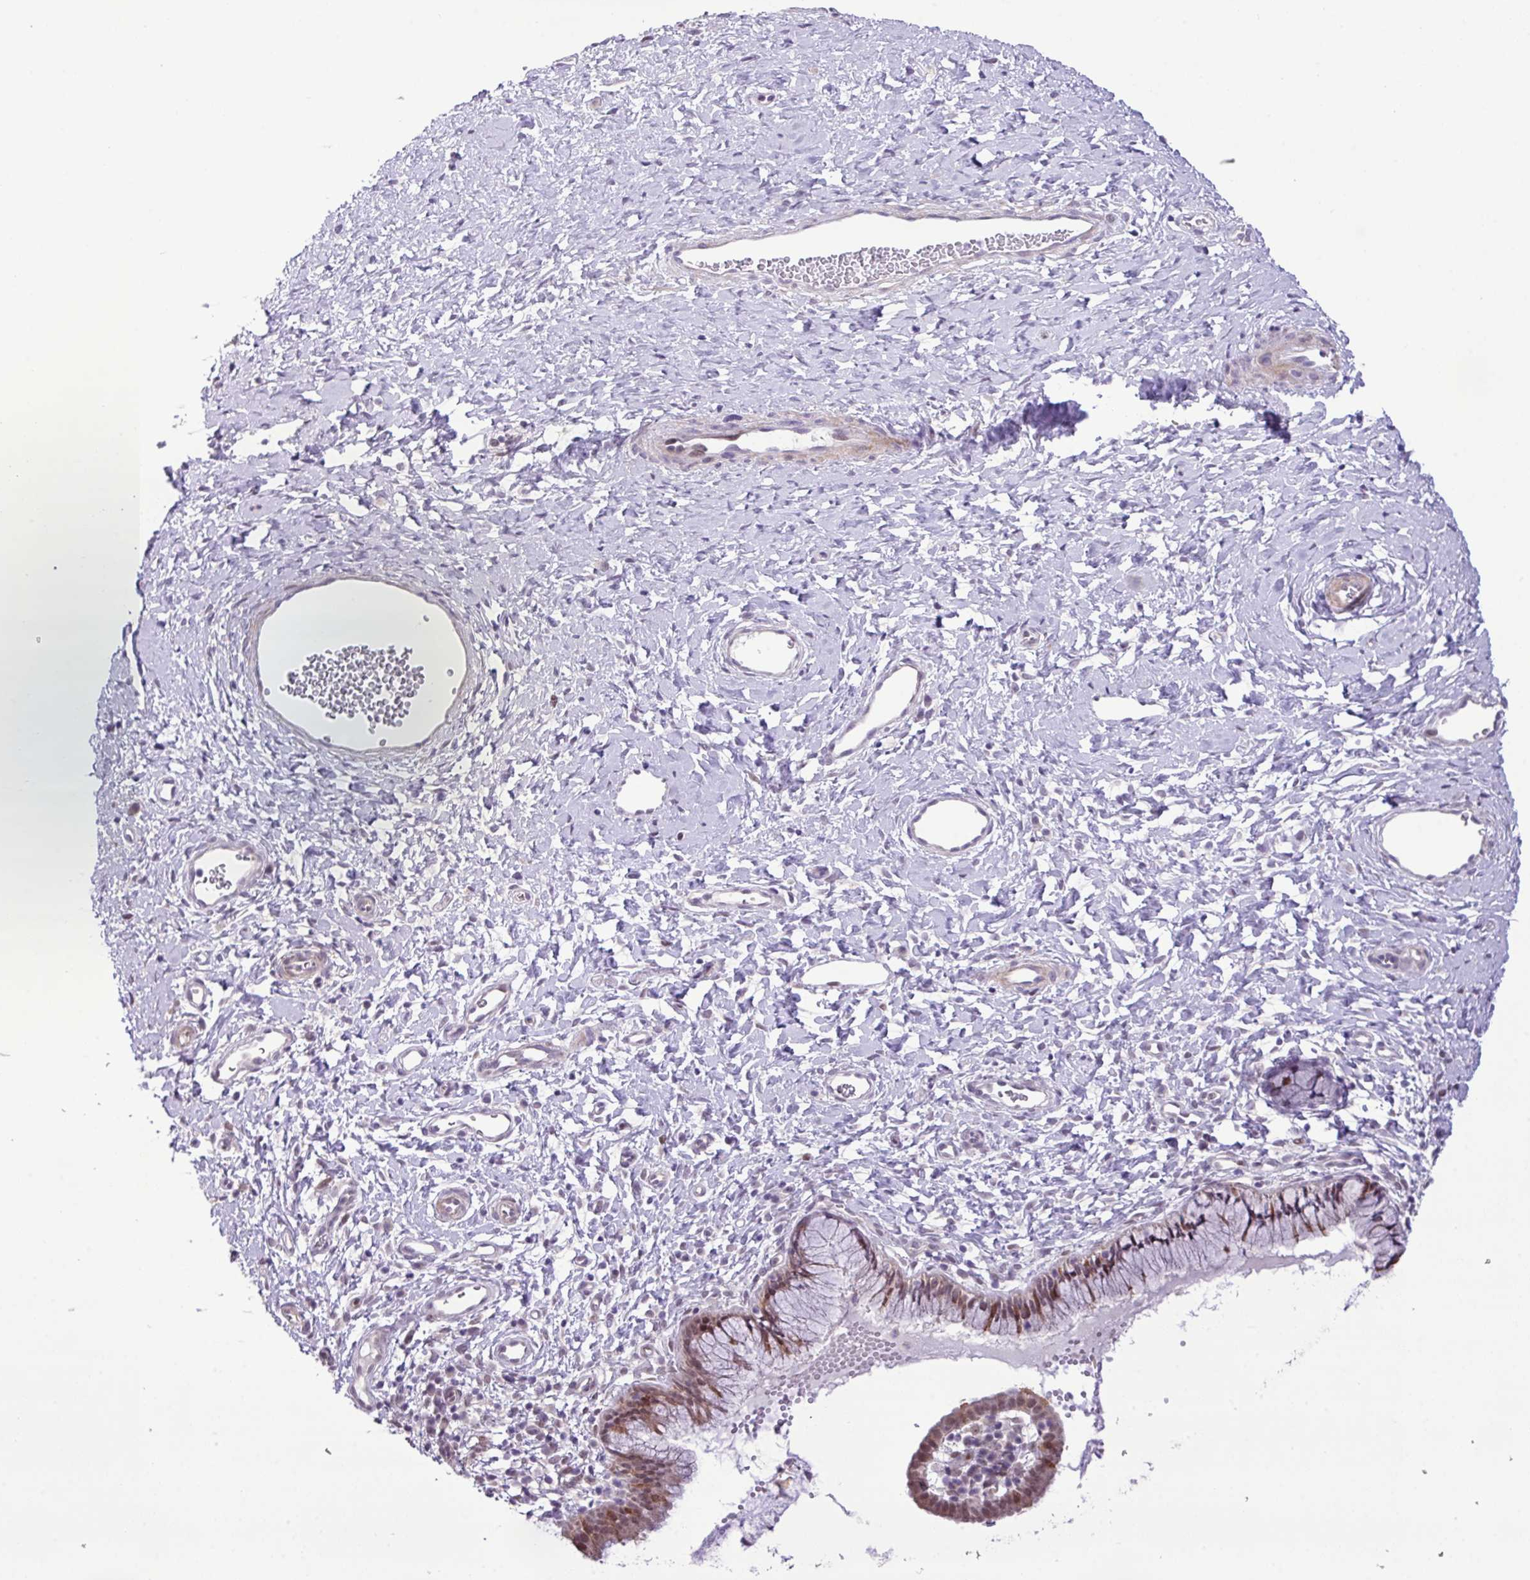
{"staining": {"intensity": "moderate", "quantity": "<25%", "location": "cytoplasmic/membranous,nuclear"}, "tissue": "cervix", "cell_type": "Glandular cells", "image_type": "normal", "snomed": [{"axis": "morphology", "description": "Normal tissue, NOS"}, {"axis": "topography", "description": "Cervix"}], "caption": "Immunohistochemical staining of benign cervix demonstrates low levels of moderate cytoplasmic/membranous,nuclear expression in approximately <25% of glandular cells.", "gene": "YLPM1", "patient": {"sex": "female", "age": 36}}